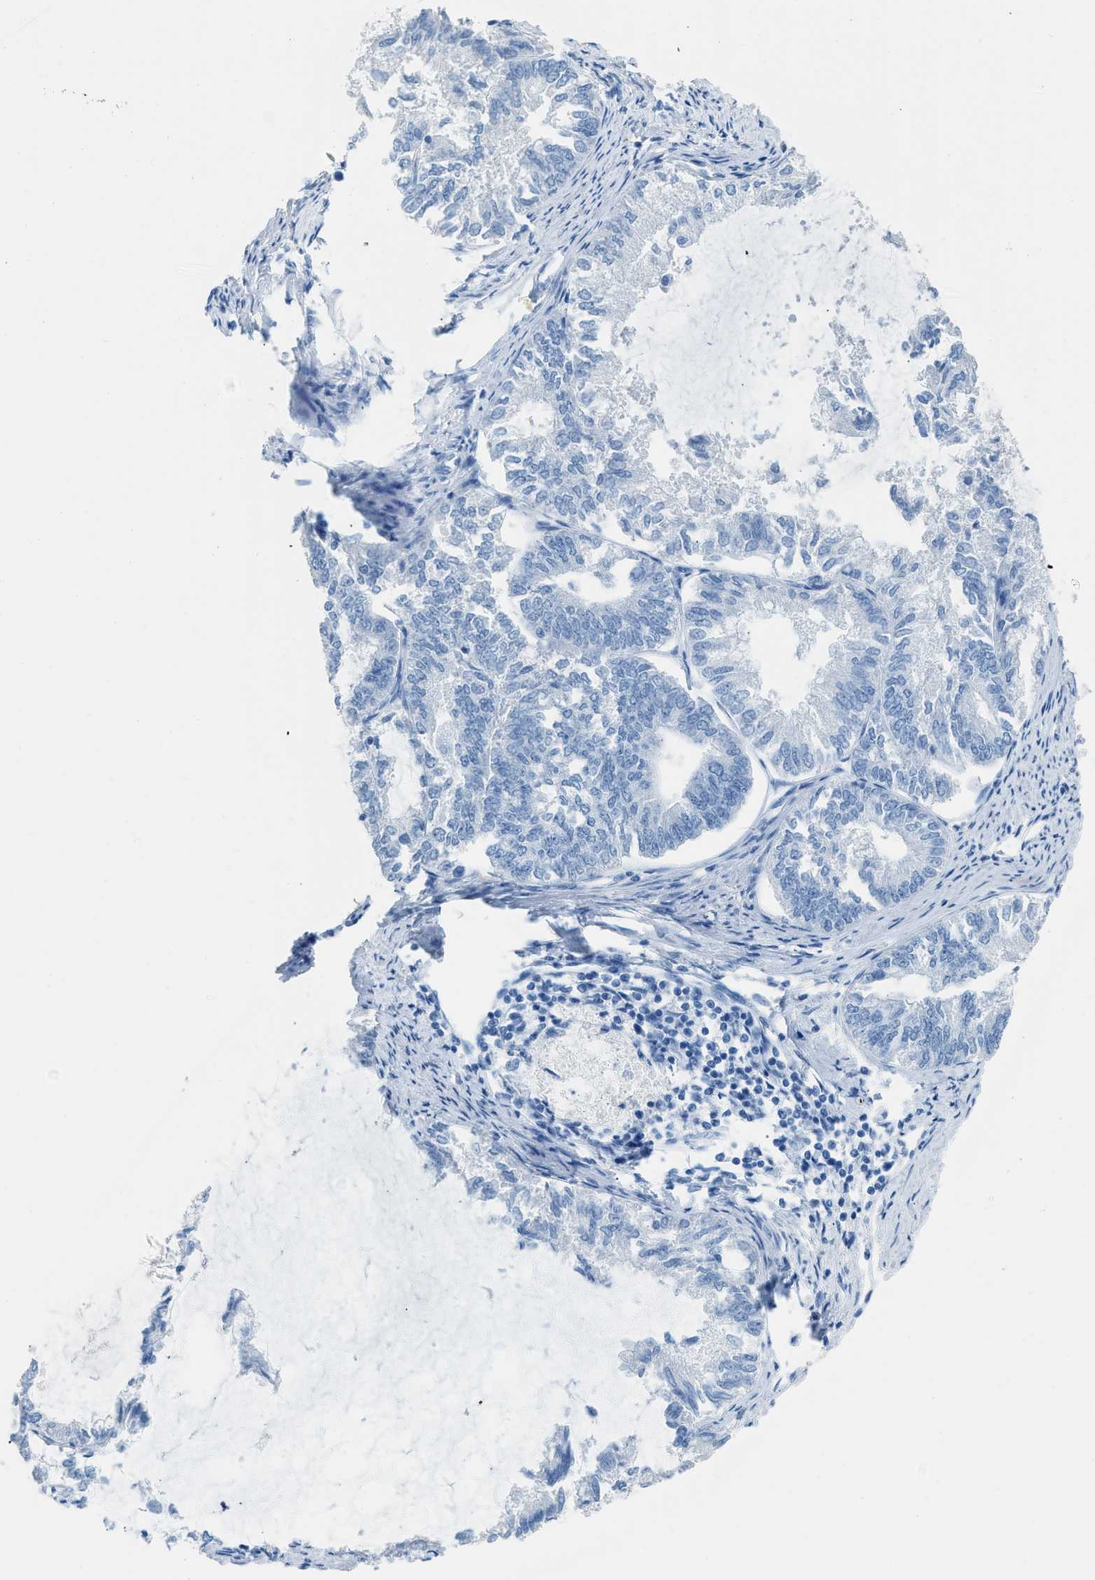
{"staining": {"intensity": "negative", "quantity": "none", "location": "none"}, "tissue": "endometrial cancer", "cell_type": "Tumor cells", "image_type": "cancer", "snomed": [{"axis": "morphology", "description": "Adenocarcinoma, NOS"}, {"axis": "topography", "description": "Endometrium"}], "caption": "The IHC histopathology image has no significant positivity in tumor cells of endometrial adenocarcinoma tissue.", "gene": "FAIM2", "patient": {"sex": "female", "age": 86}}